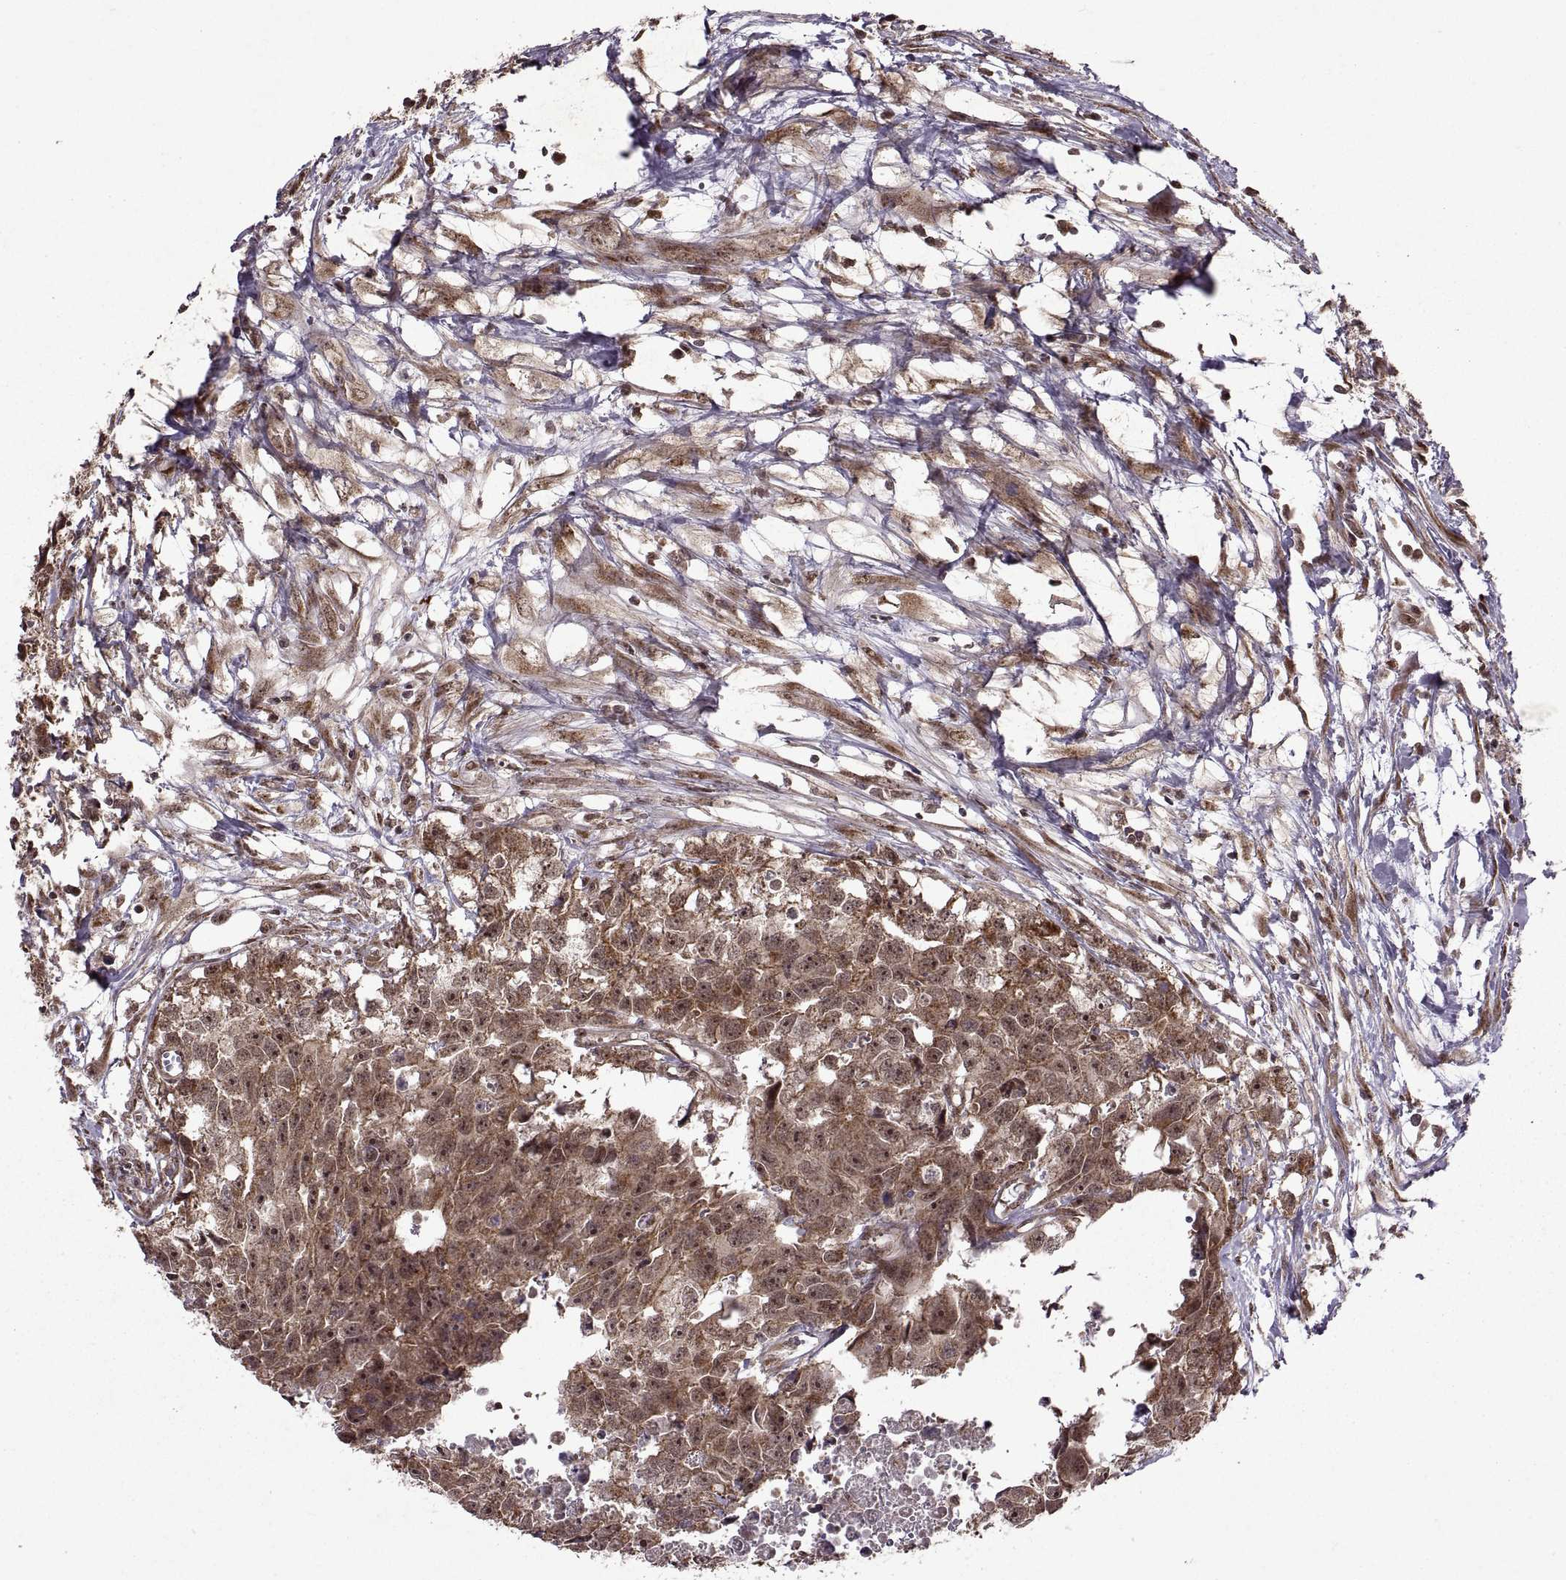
{"staining": {"intensity": "moderate", "quantity": ">75%", "location": "cytoplasmic/membranous,nuclear"}, "tissue": "testis cancer", "cell_type": "Tumor cells", "image_type": "cancer", "snomed": [{"axis": "morphology", "description": "Carcinoma, Embryonal, NOS"}, {"axis": "morphology", "description": "Teratoma, malignant, NOS"}, {"axis": "topography", "description": "Testis"}], "caption": "Protein expression analysis of embryonal carcinoma (testis) shows moderate cytoplasmic/membranous and nuclear expression in about >75% of tumor cells.", "gene": "PTOV1", "patient": {"sex": "male", "age": 44}}